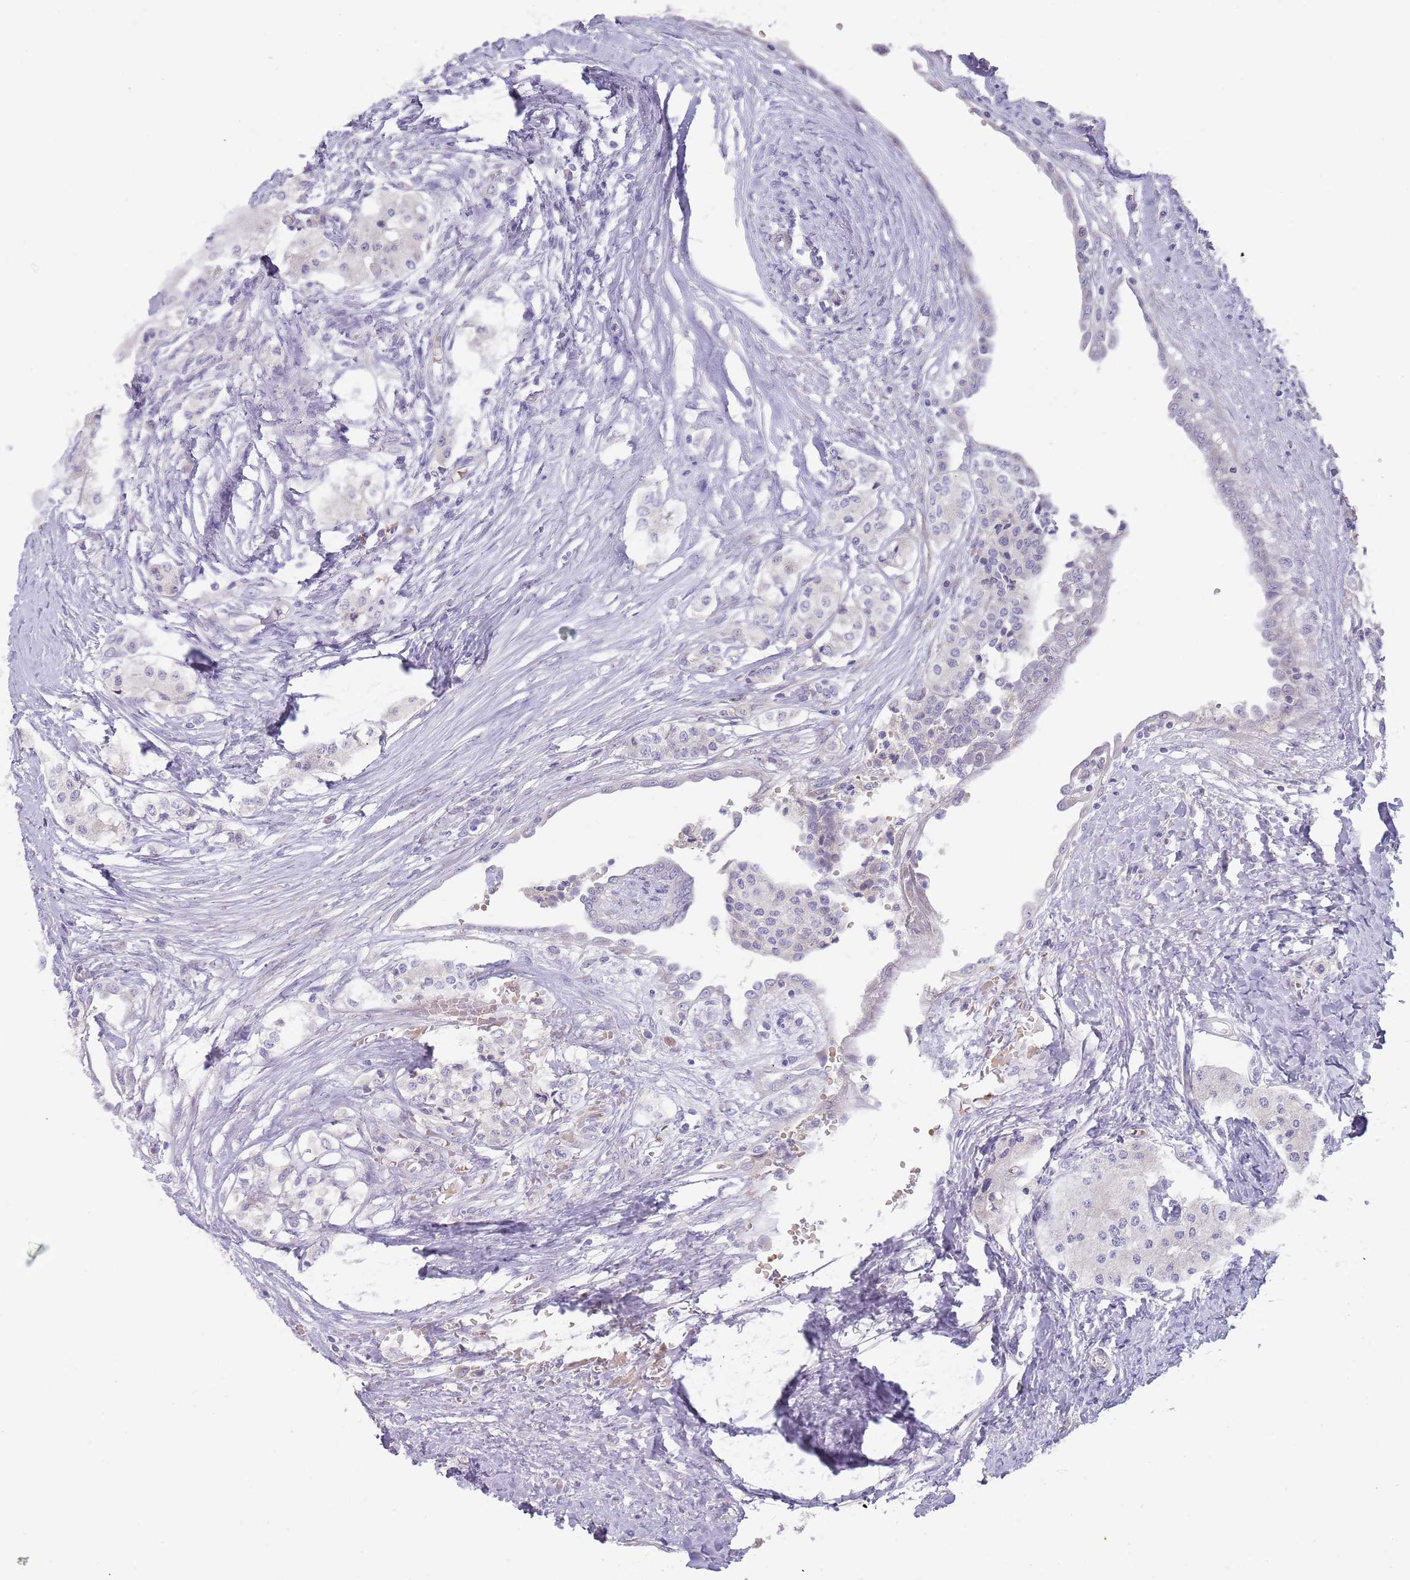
{"staining": {"intensity": "negative", "quantity": "none", "location": "none"}, "tissue": "carcinoid", "cell_type": "Tumor cells", "image_type": "cancer", "snomed": [{"axis": "morphology", "description": "Carcinoid, malignant, NOS"}, {"axis": "topography", "description": "Colon"}], "caption": "This photomicrograph is of malignant carcinoid stained with immunohistochemistry (IHC) to label a protein in brown with the nuclei are counter-stained blue. There is no positivity in tumor cells.", "gene": "PRAC1", "patient": {"sex": "female", "age": 52}}